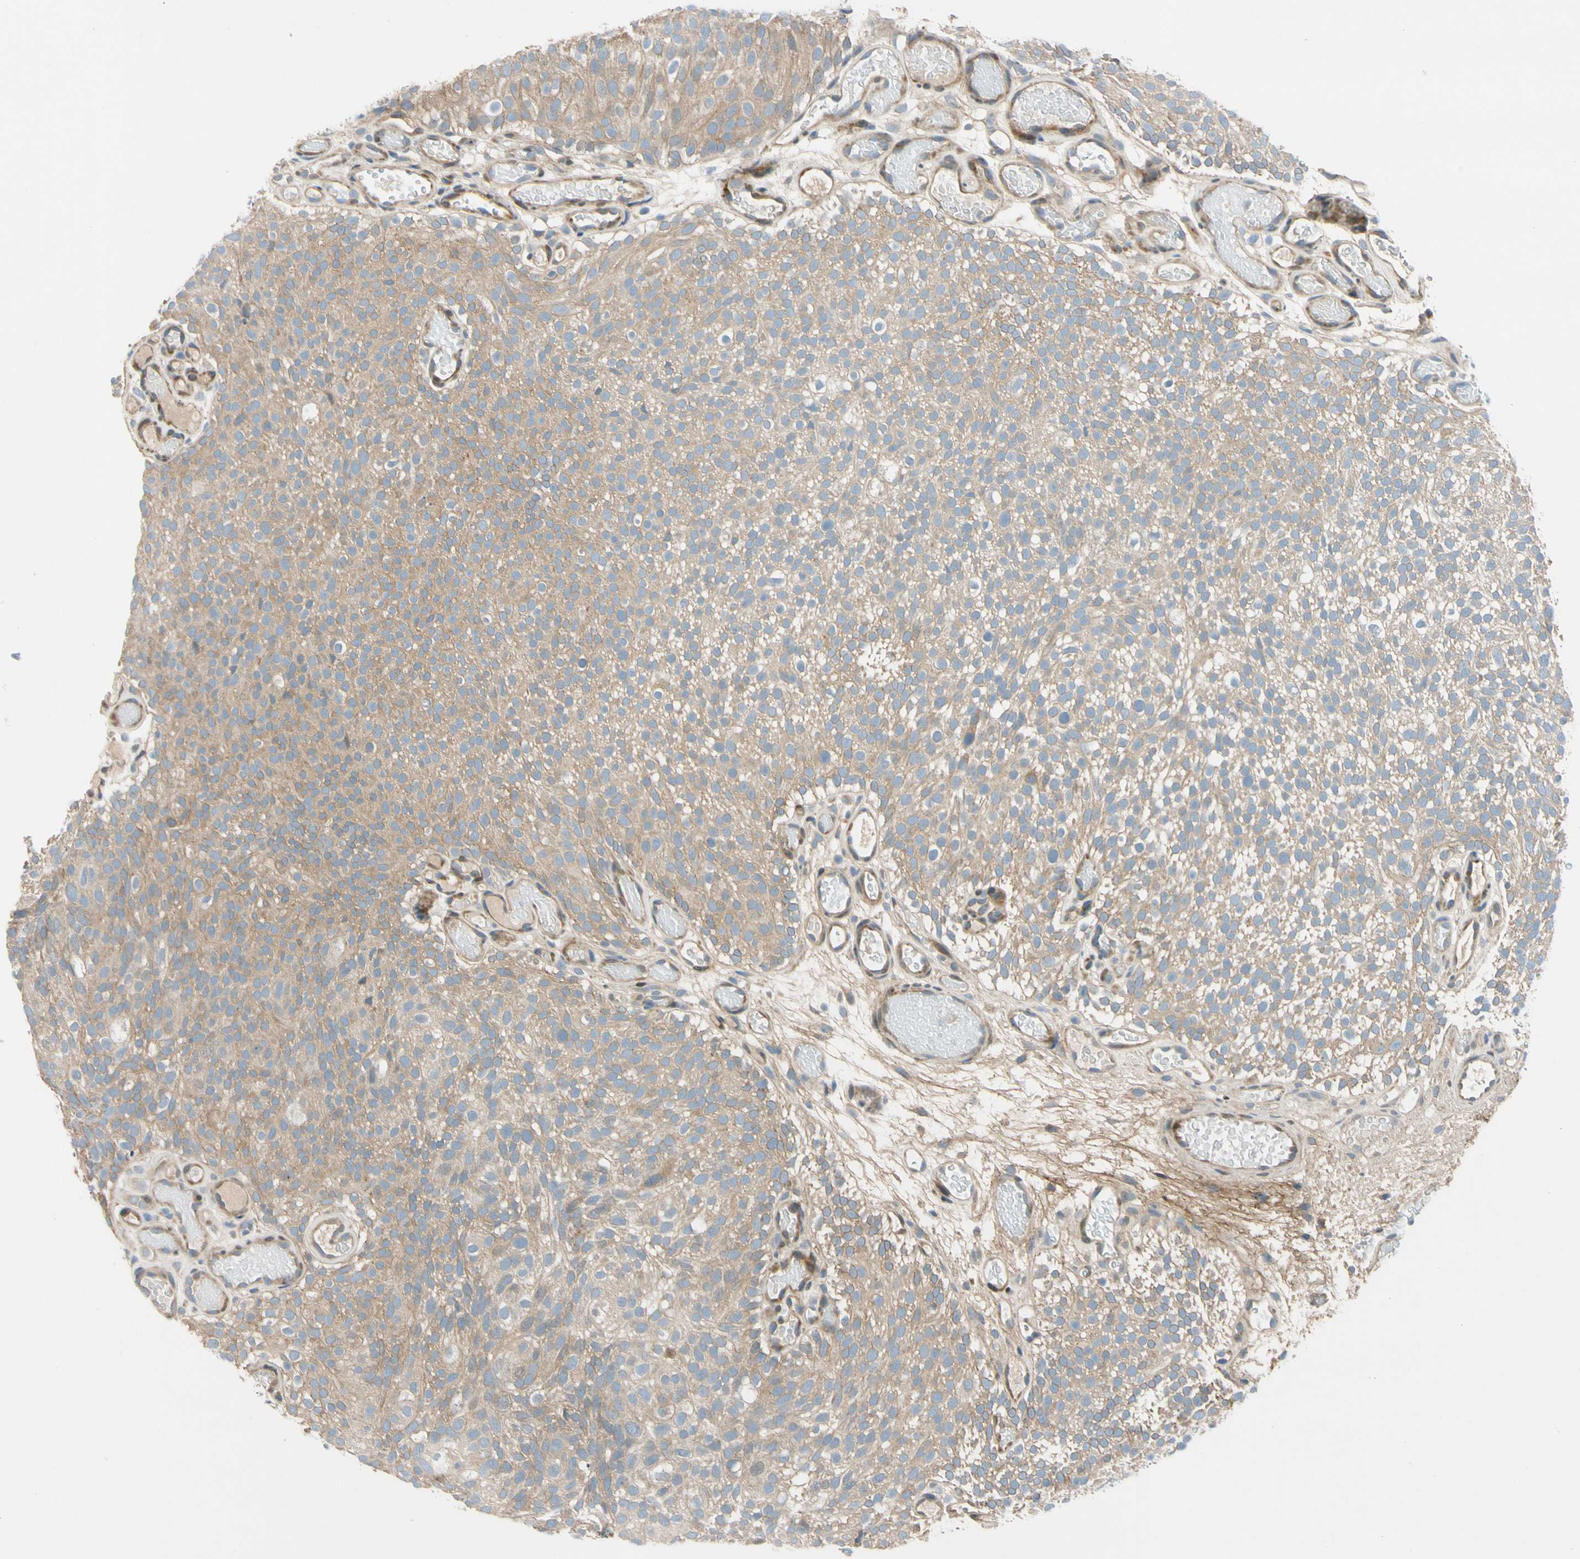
{"staining": {"intensity": "moderate", "quantity": ">75%", "location": "cytoplasmic/membranous"}, "tissue": "urothelial cancer", "cell_type": "Tumor cells", "image_type": "cancer", "snomed": [{"axis": "morphology", "description": "Urothelial carcinoma, Low grade"}, {"axis": "topography", "description": "Urinary bladder"}], "caption": "Low-grade urothelial carcinoma stained with a brown dye reveals moderate cytoplasmic/membranous positive expression in approximately >75% of tumor cells.", "gene": "MST1R", "patient": {"sex": "male", "age": 78}}